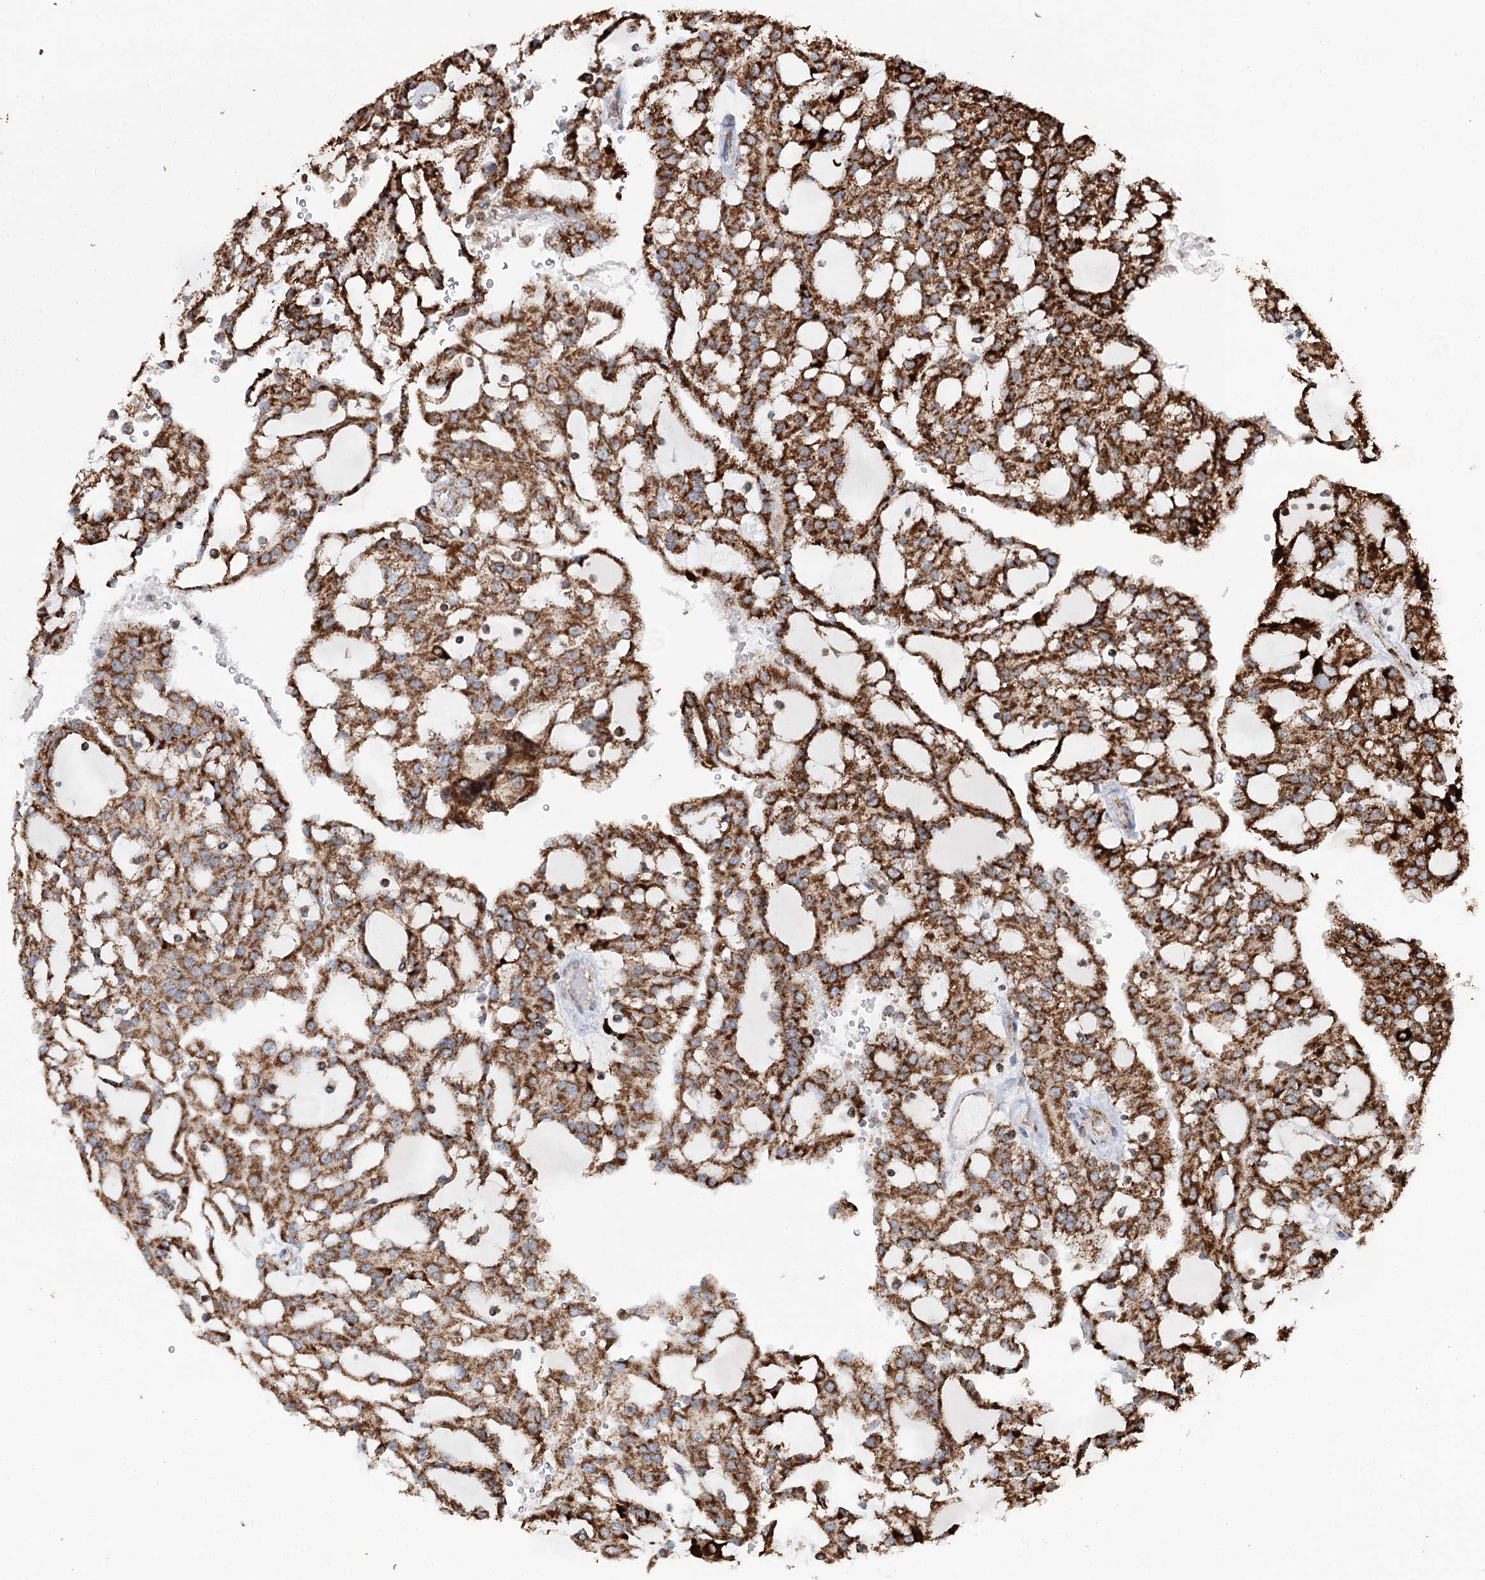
{"staining": {"intensity": "strong", "quantity": ">75%", "location": "cytoplasmic/membranous"}, "tissue": "renal cancer", "cell_type": "Tumor cells", "image_type": "cancer", "snomed": [{"axis": "morphology", "description": "Adenocarcinoma, NOS"}, {"axis": "topography", "description": "Kidney"}], "caption": "Renal adenocarcinoma stained with IHC shows strong cytoplasmic/membranous staining in about >75% of tumor cells.", "gene": "APH1A", "patient": {"sex": "male", "age": 63}}